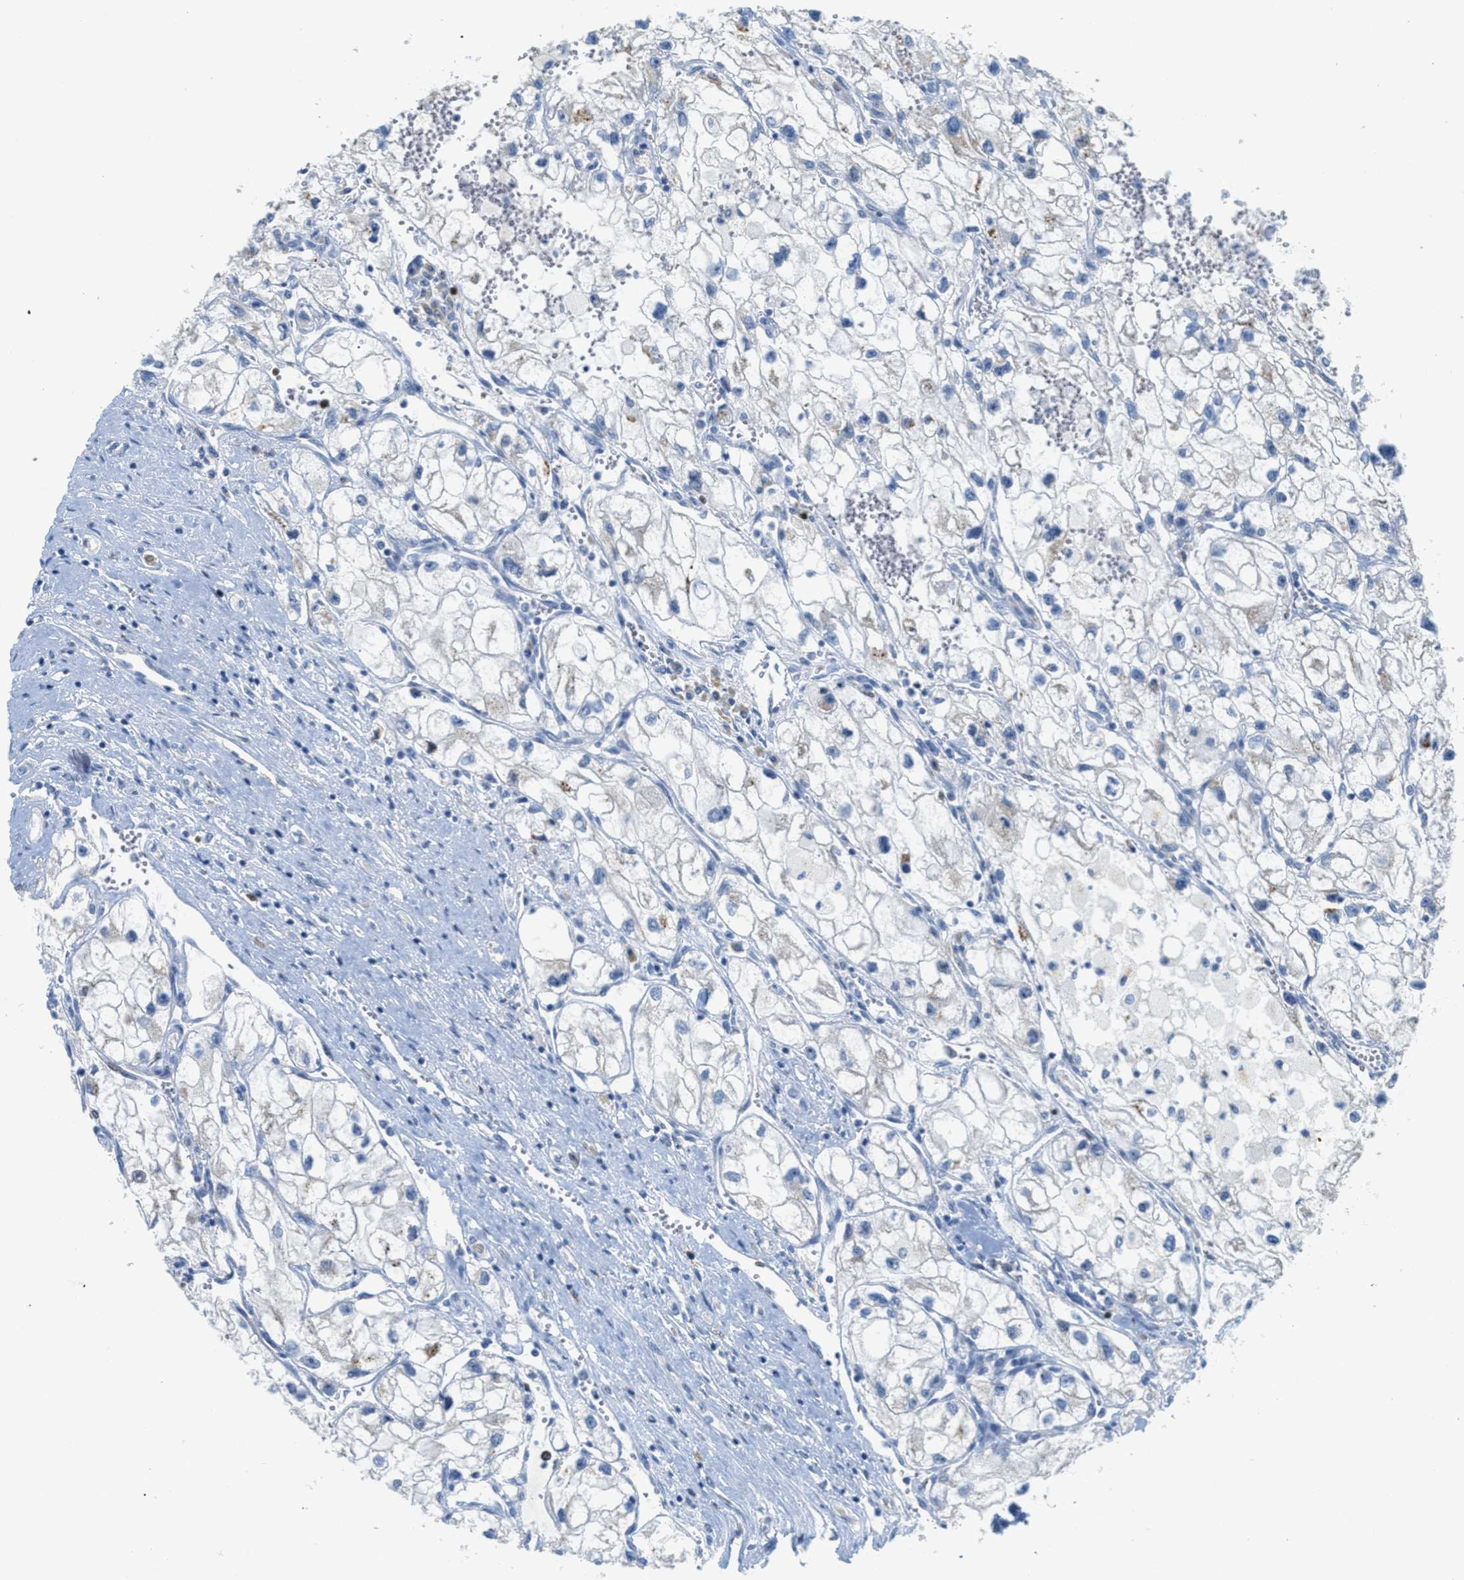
{"staining": {"intensity": "negative", "quantity": "none", "location": "none"}, "tissue": "renal cancer", "cell_type": "Tumor cells", "image_type": "cancer", "snomed": [{"axis": "morphology", "description": "Adenocarcinoma, NOS"}, {"axis": "topography", "description": "Kidney"}], "caption": "Tumor cells are negative for brown protein staining in renal cancer. (DAB (3,3'-diaminobenzidine) immunohistochemistry (IHC) with hematoxylin counter stain).", "gene": "ORC6", "patient": {"sex": "female", "age": 70}}